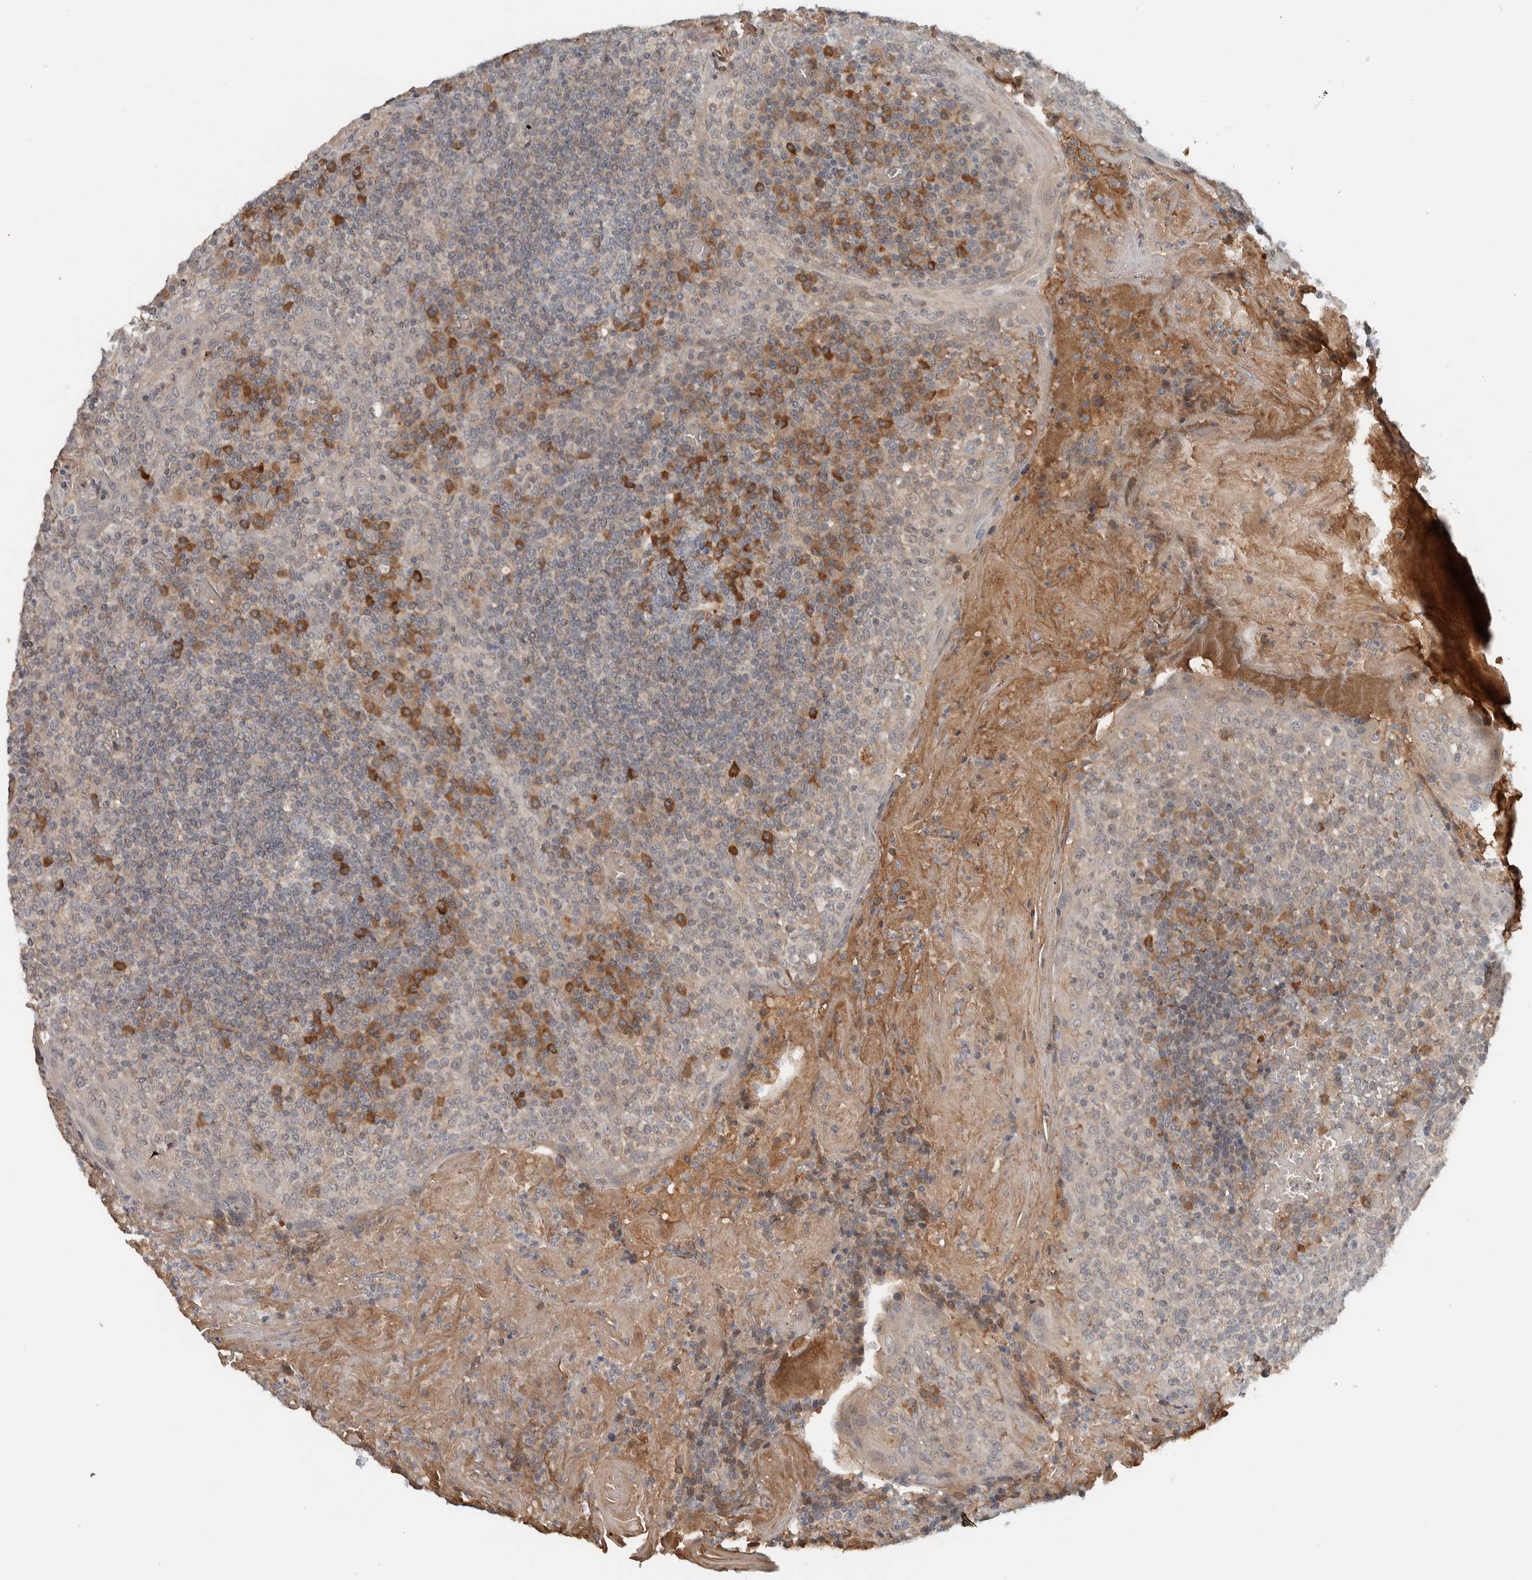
{"staining": {"intensity": "negative", "quantity": "none", "location": "none"}, "tissue": "tonsil", "cell_type": "Germinal center cells", "image_type": "normal", "snomed": [{"axis": "morphology", "description": "Normal tissue, NOS"}, {"axis": "topography", "description": "Tonsil"}], "caption": "Germinal center cells are negative for protein expression in normal human tonsil. (DAB immunohistochemistry (IHC) visualized using brightfield microscopy, high magnification).", "gene": "ARMC7", "patient": {"sex": "female", "age": 19}}